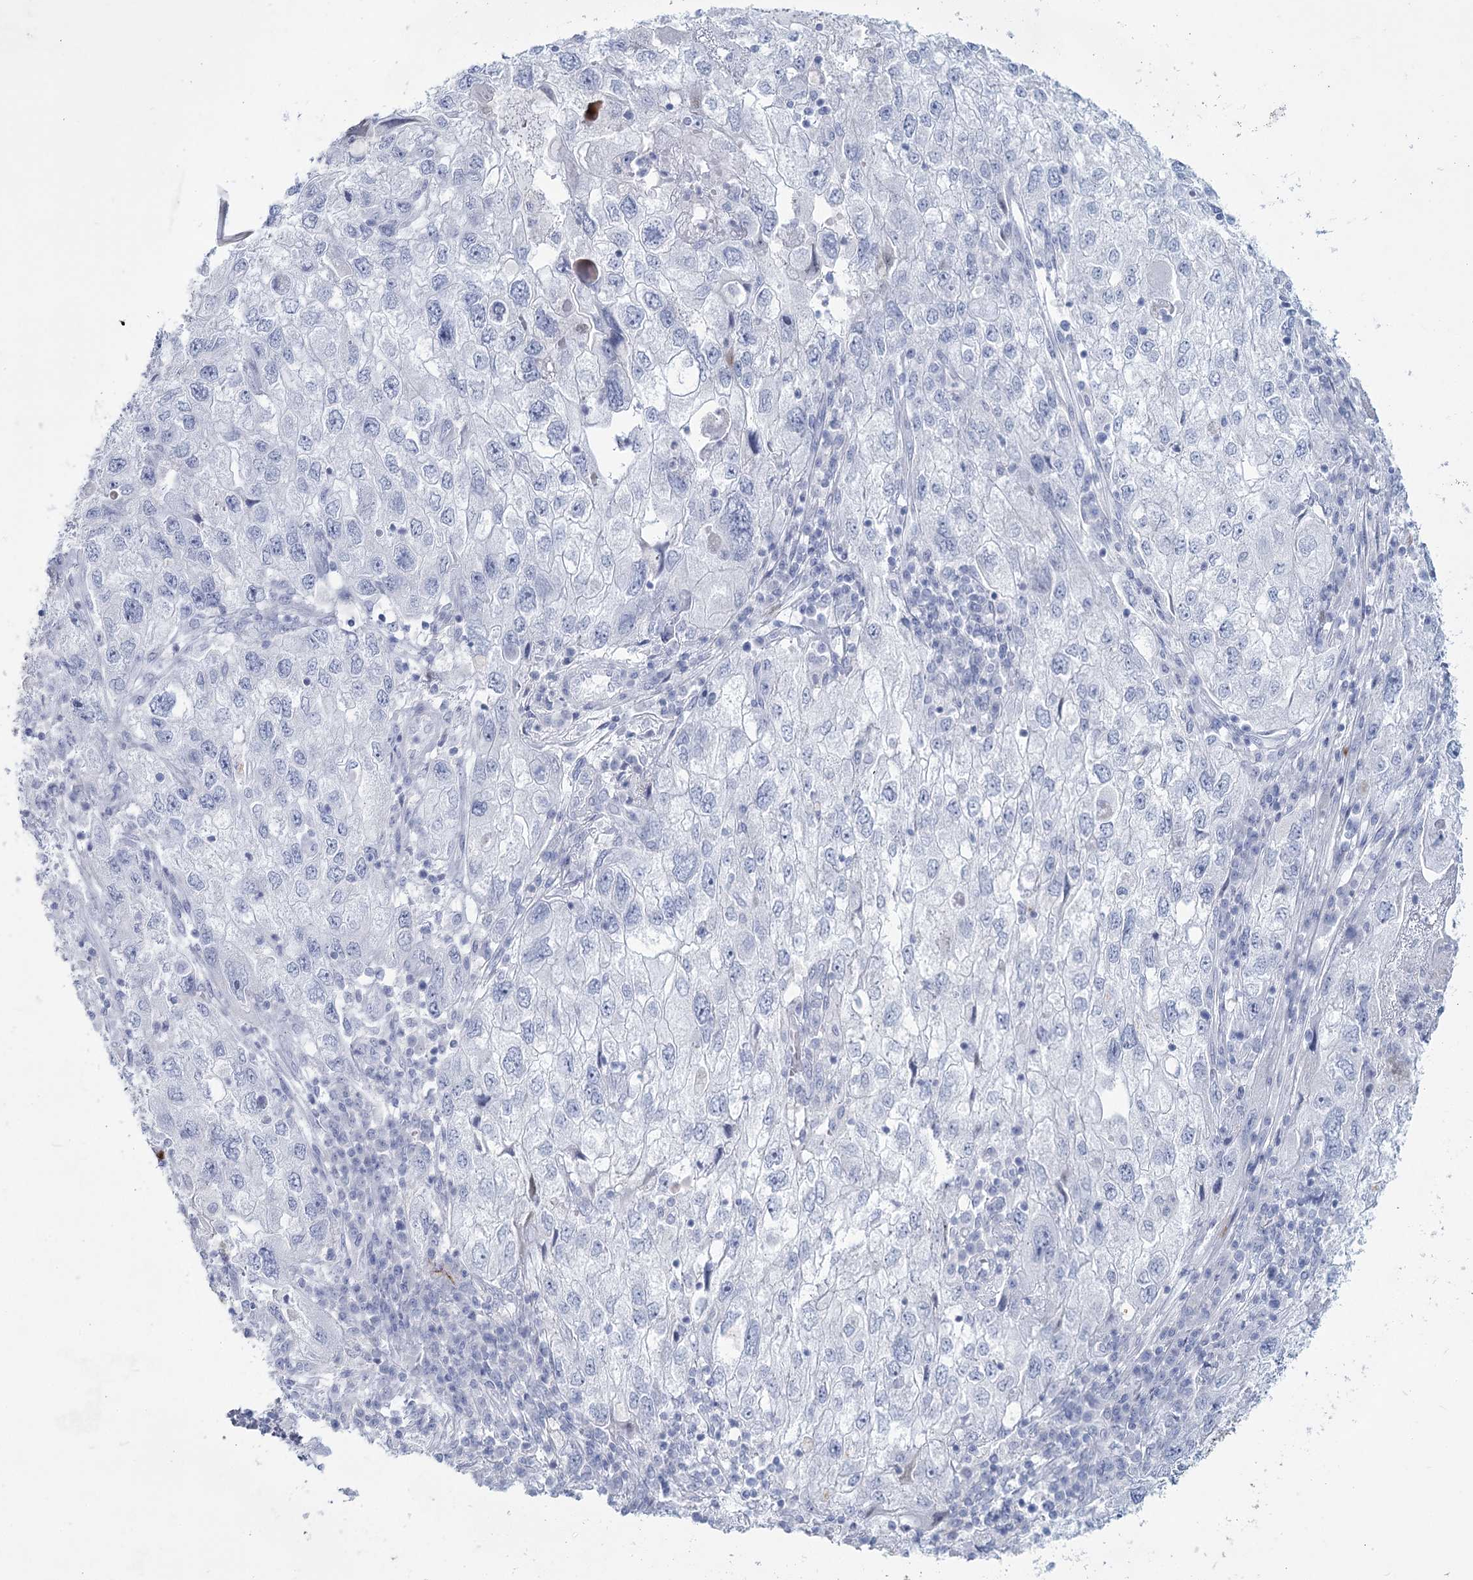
{"staining": {"intensity": "negative", "quantity": "none", "location": "none"}, "tissue": "endometrial cancer", "cell_type": "Tumor cells", "image_type": "cancer", "snomed": [{"axis": "morphology", "description": "Adenocarcinoma, NOS"}, {"axis": "topography", "description": "Endometrium"}], "caption": "This photomicrograph is of endometrial cancer stained with immunohistochemistry to label a protein in brown with the nuclei are counter-stained blue. There is no expression in tumor cells.", "gene": "SLC6A19", "patient": {"sex": "female", "age": 49}}